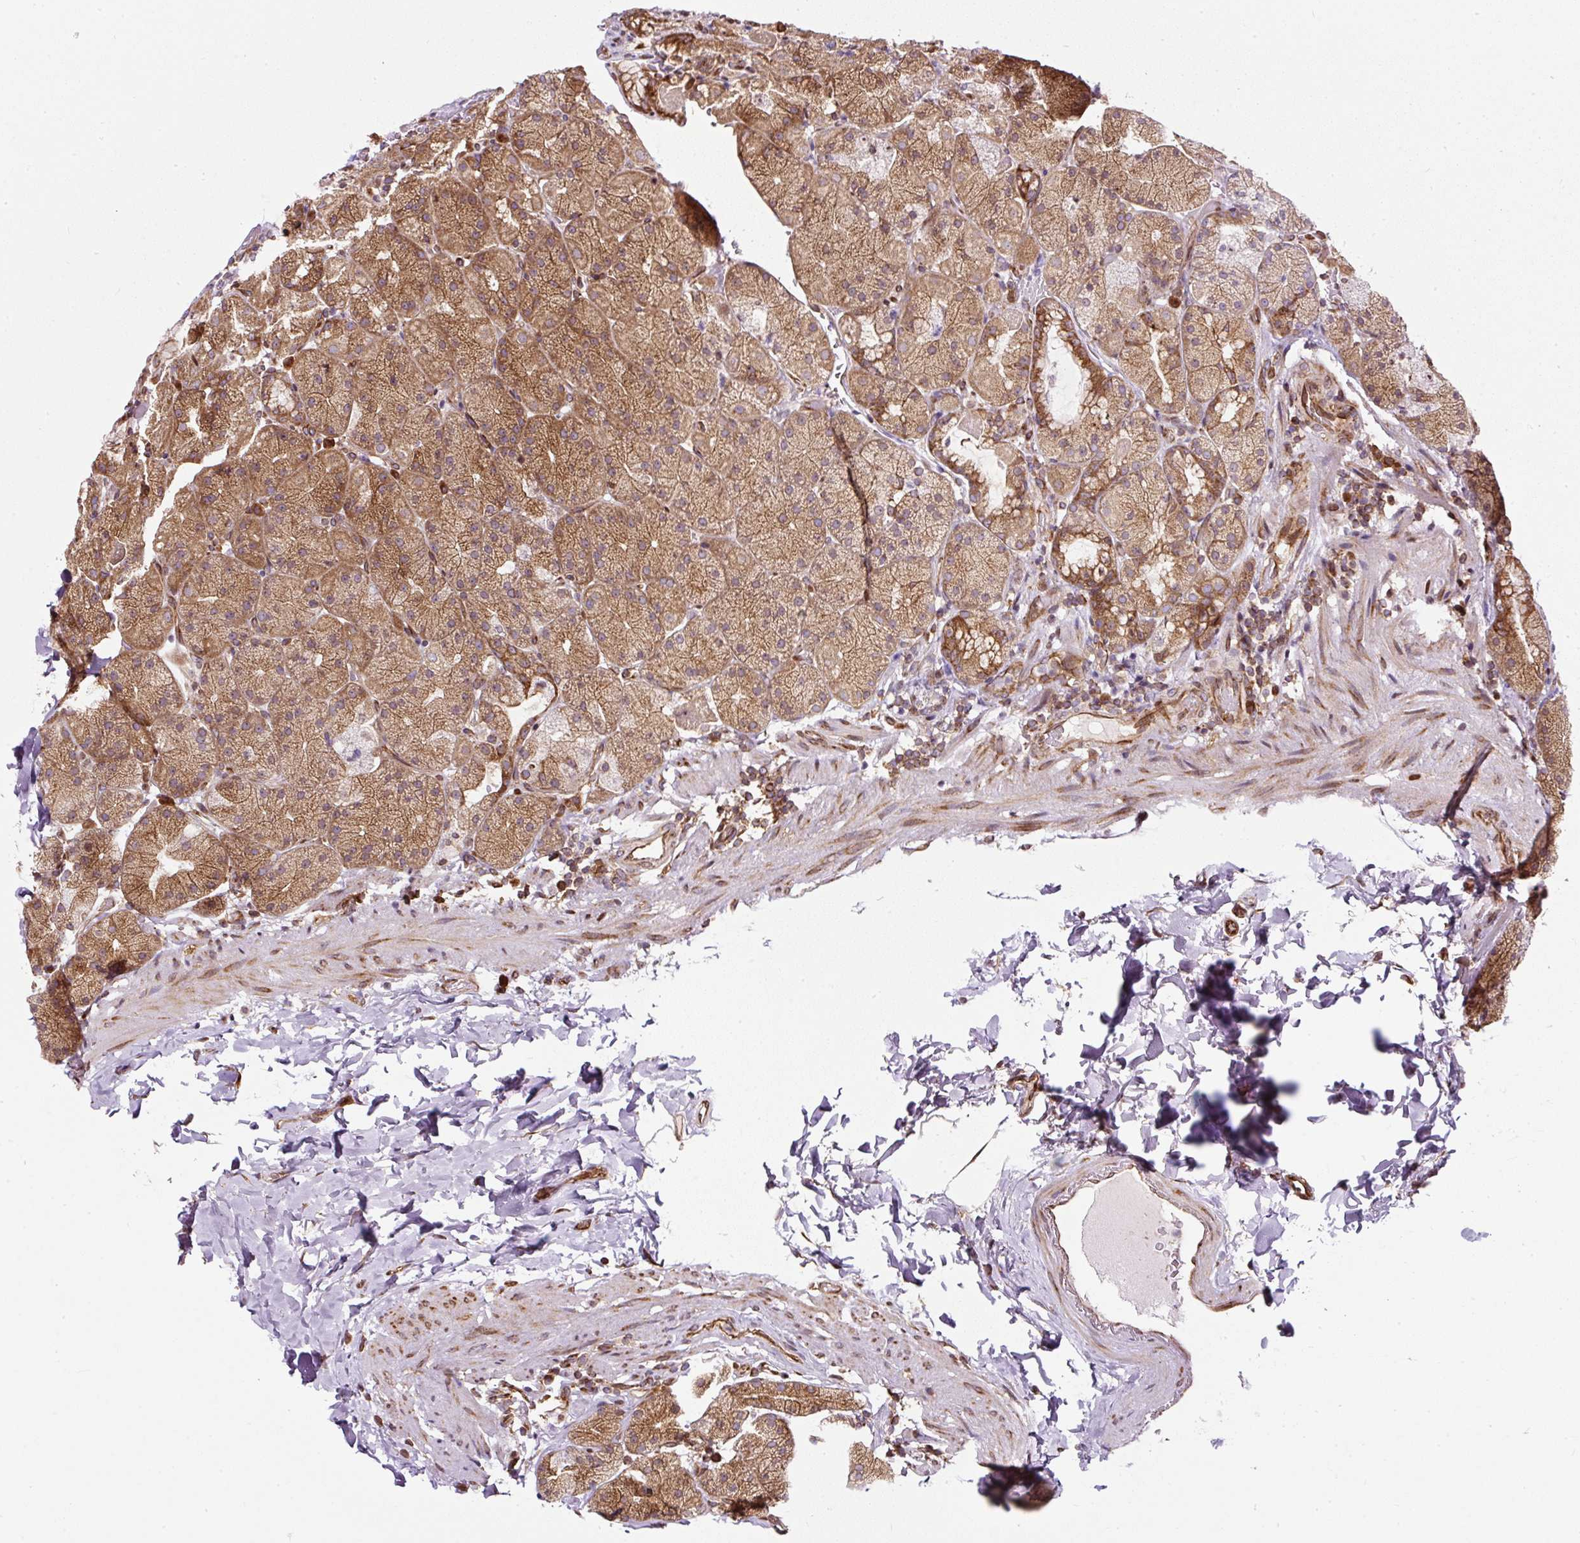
{"staining": {"intensity": "moderate", "quantity": ">75%", "location": "cytoplasmic/membranous"}, "tissue": "stomach", "cell_type": "Glandular cells", "image_type": "normal", "snomed": [{"axis": "morphology", "description": "Normal tissue, NOS"}, {"axis": "topography", "description": "Stomach, upper"}, {"axis": "topography", "description": "Stomach, lower"}], "caption": "Immunohistochemical staining of unremarkable stomach reveals >75% levels of moderate cytoplasmic/membranous protein expression in about >75% of glandular cells.", "gene": "KDM4E", "patient": {"sex": "male", "age": 67}}